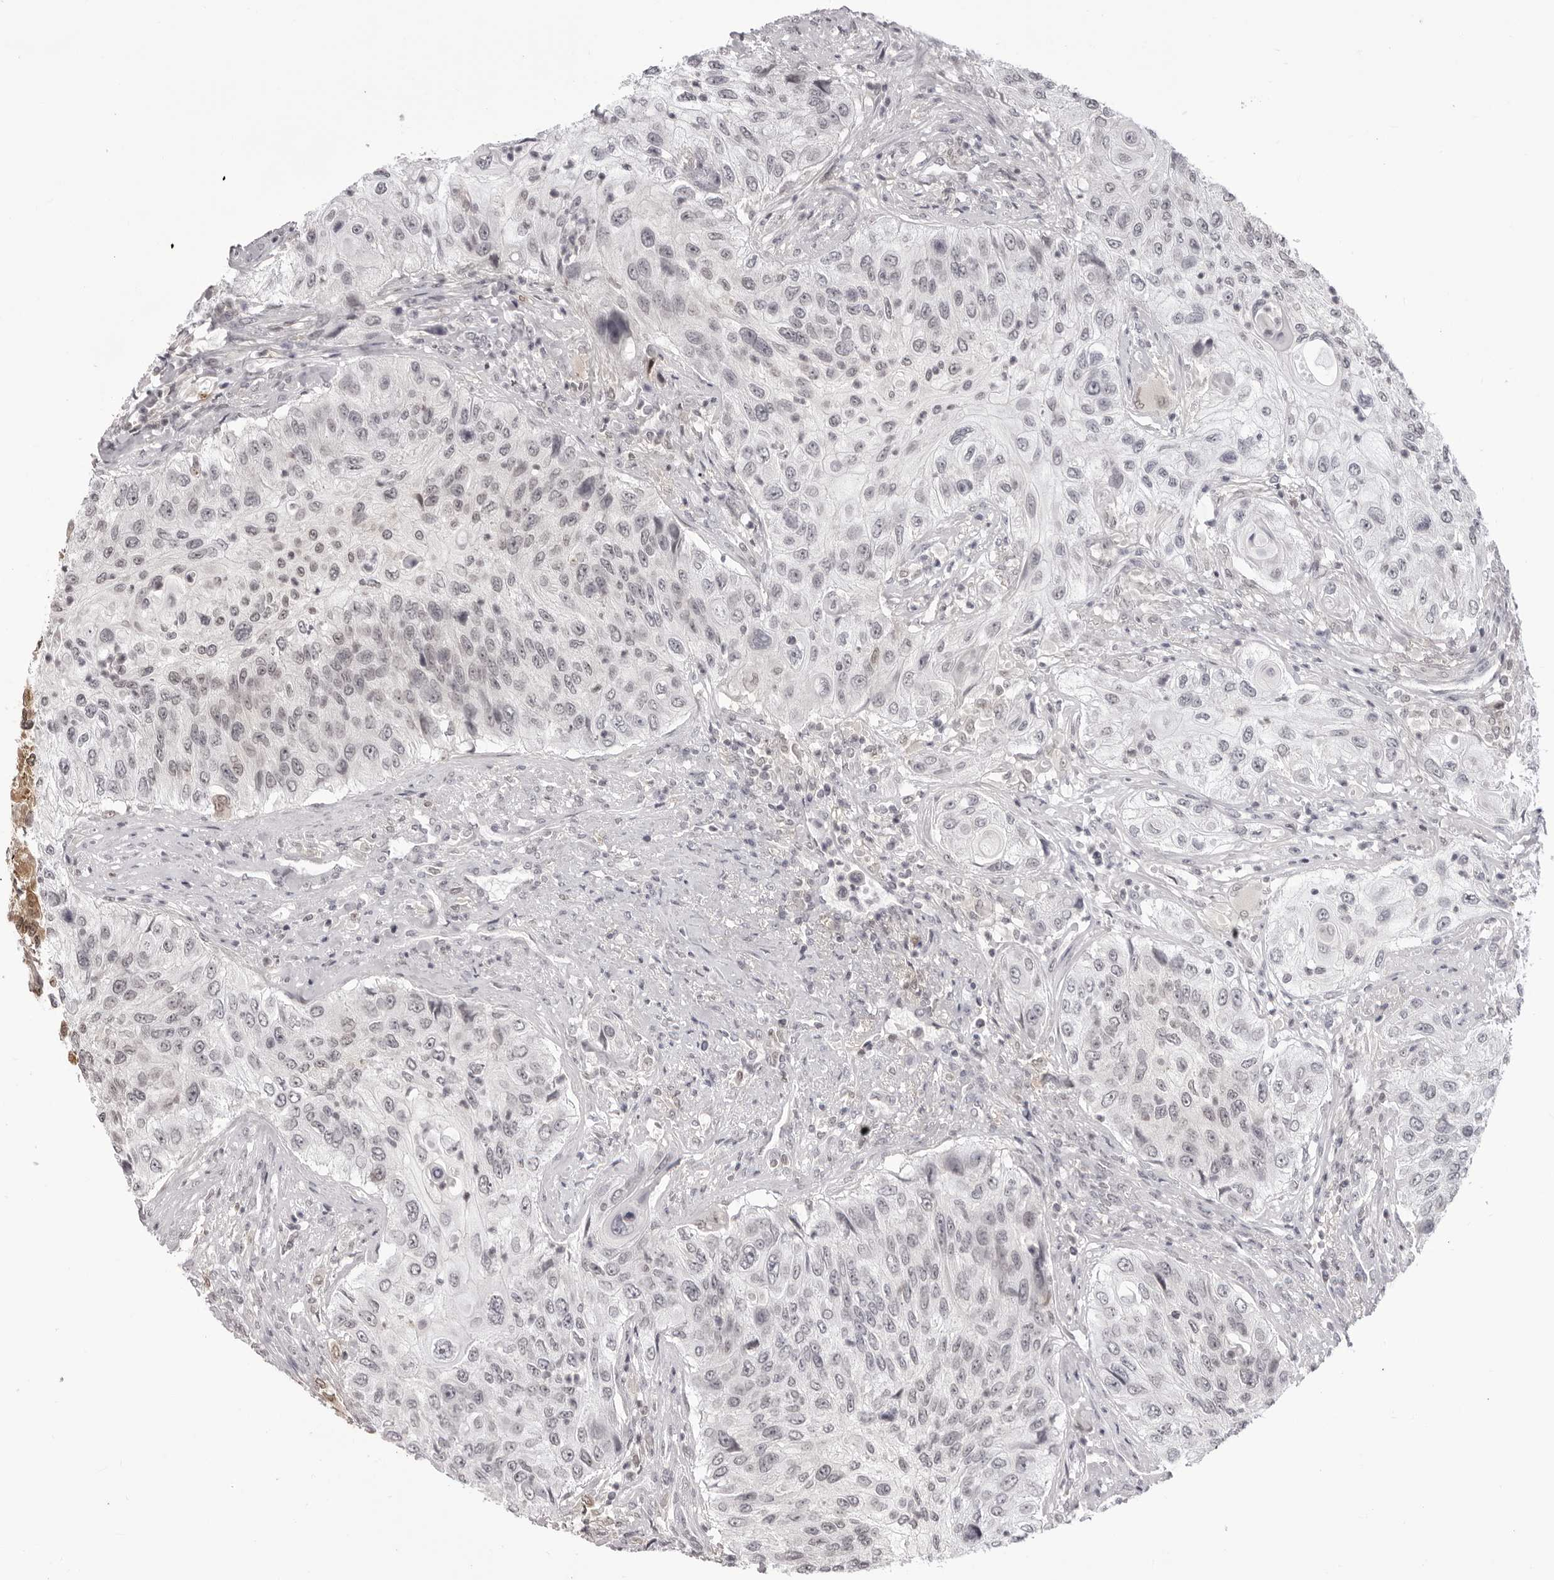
{"staining": {"intensity": "weak", "quantity": "<25%", "location": "nuclear"}, "tissue": "urothelial cancer", "cell_type": "Tumor cells", "image_type": "cancer", "snomed": [{"axis": "morphology", "description": "Urothelial carcinoma, High grade"}, {"axis": "topography", "description": "Urinary bladder"}], "caption": "The immunohistochemistry (IHC) histopathology image has no significant staining in tumor cells of high-grade urothelial carcinoma tissue.", "gene": "SRGAP2", "patient": {"sex": "female", "age": 60}}